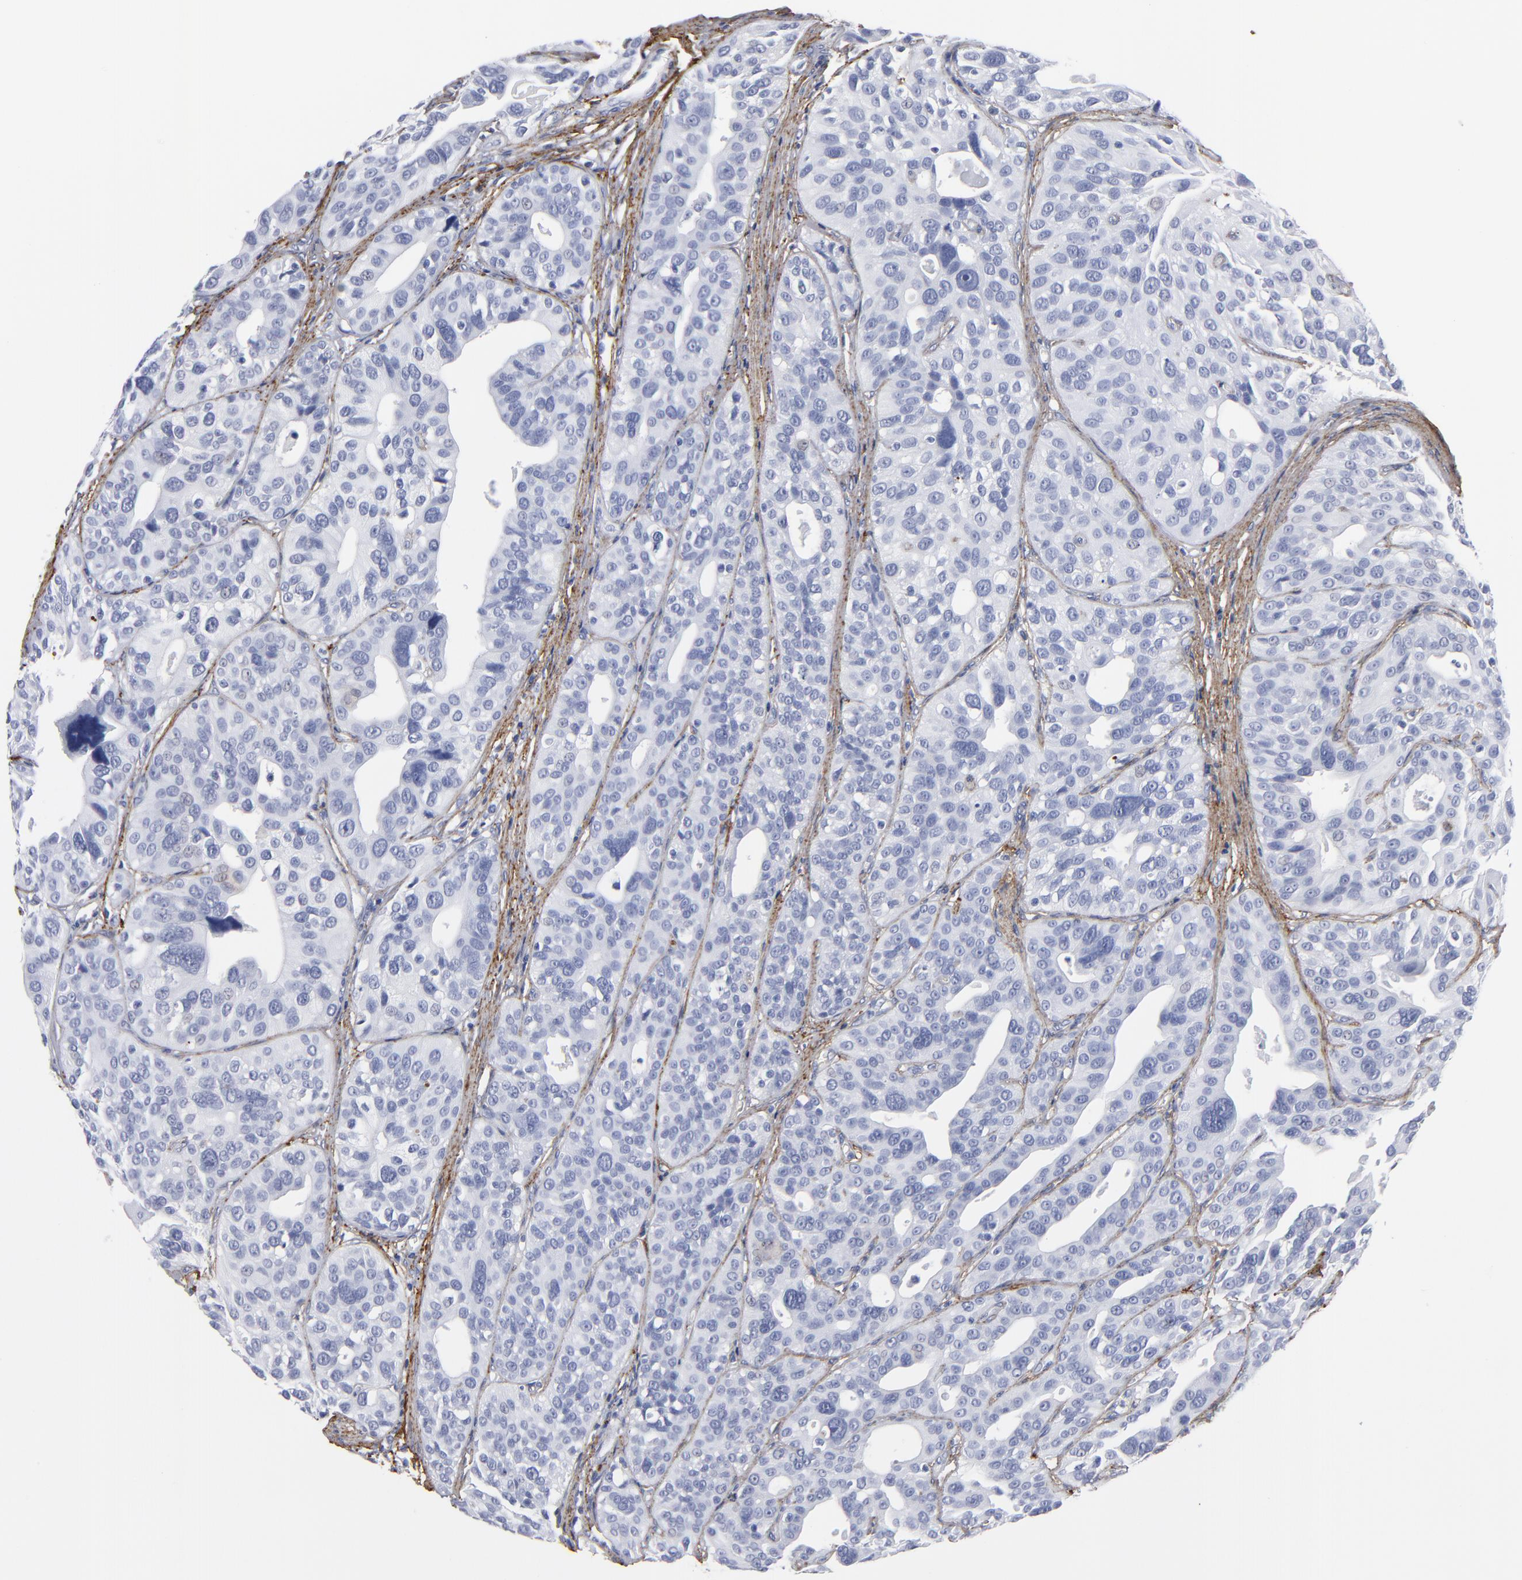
{"staining": {"intensity": "negative", "quantity": "none", "location": "none"}, "tissue": "urothelial cancer", "cell_type": "Tumor cells", "image_type": "cancer", "snomed": [{"axis": "morphology", "description": "Urothelial carcinoma, High grade"}, {"axis": "topography", "description": "Urinary bladder"}], "caption": "A micrograph of human urothelial cancer is negative for staining in tumor cells.", "gene": "EMILIN1", "patient": {"sex": "male", "age": 56}}